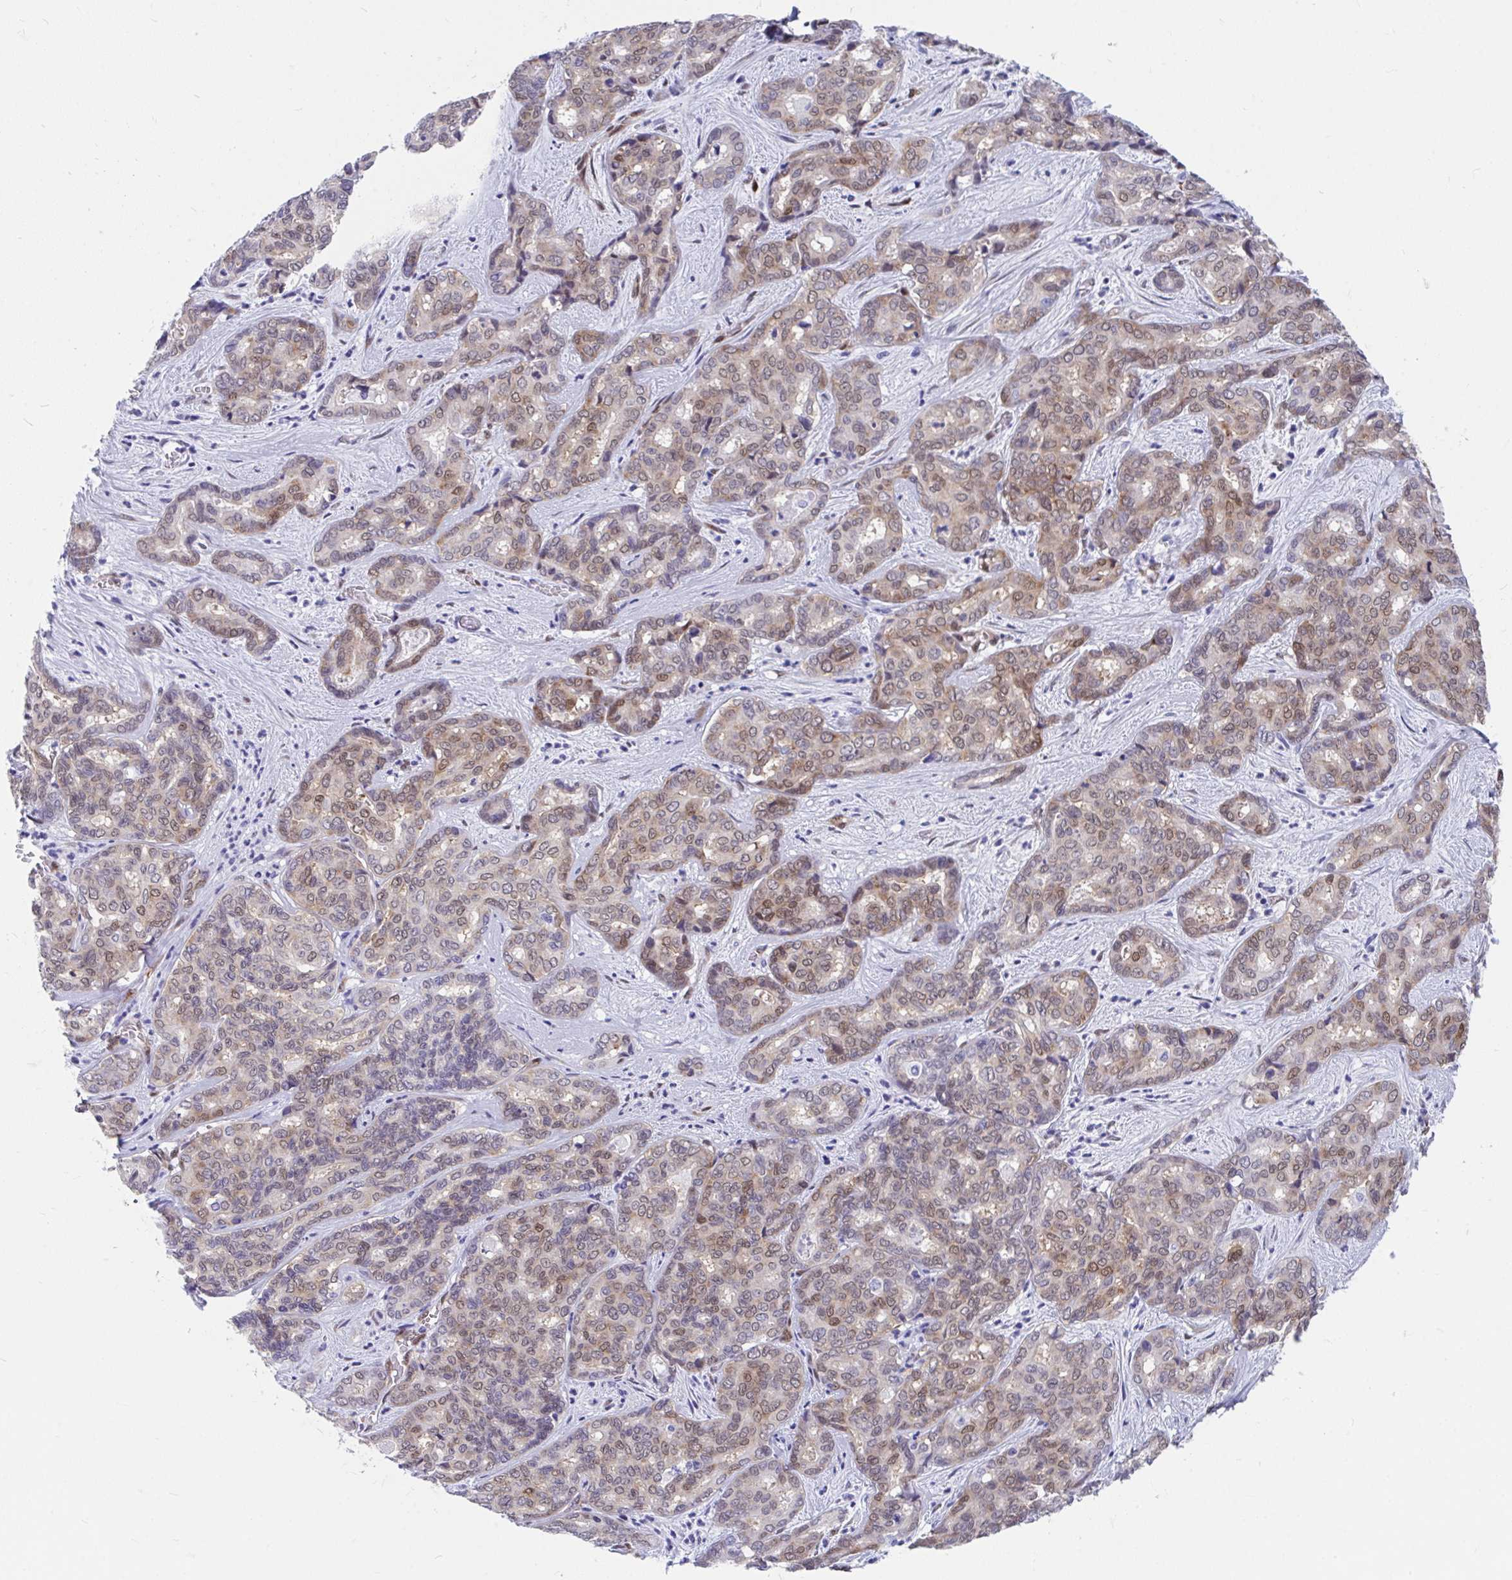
{"staining": {"intensity": "weak", "quantity": "25%-75%", "location": "nuclear"}, "tissue": "liver cancer", "cell_type": "Tumor cells", "image_type": "cancer", "snomed": [{"axis": "morphology", "description": "Cholangiocarcinoma"}, {"axis": "topography", "description": "Liver"}], "caption": "Cholangiocarcinoma (liver) stained with a brown dye exhibits weak nuclear positive positivity in approximately 25%-75% of tumor cells.", "gene": "RBPMS", "patient": {"sex": "female", "age": 64}}